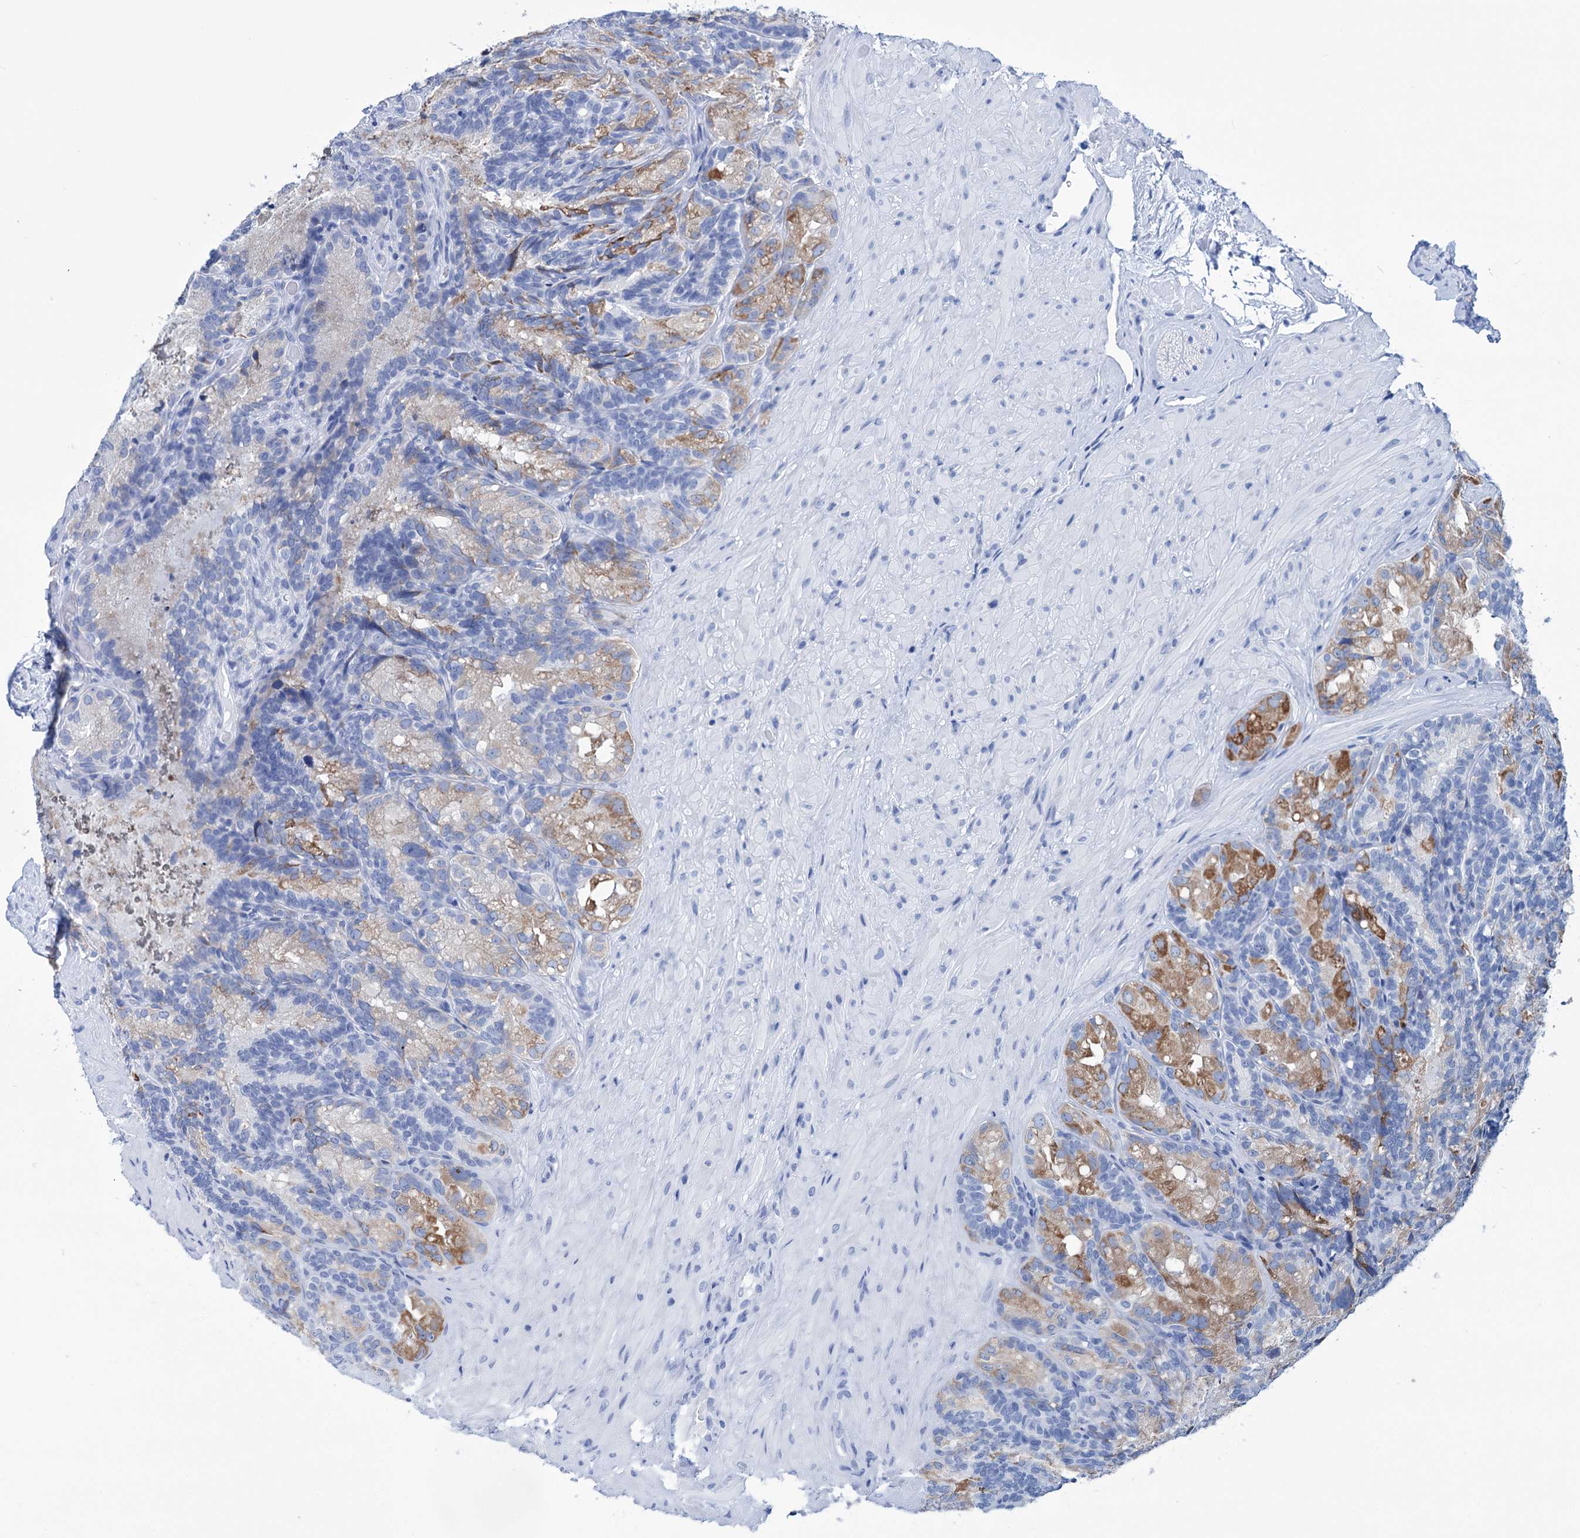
{"staining": {"intensity": "moderate", "quantity": "<25%", "location": "cytoplasmic/membranous"}, "tissue": "seminal vesicle", "cell_type": "Glandular cells", "image_type": "normal", "snomed": [{"axis": "morphology", "description": "Normal tissue, NOS"}, {"axis": "topography", "description": "Seminal veicle"}], "caption": "Immunohistochemistry (IHC) (DAB (3,3'-diaminobenzidine)) staining of normal human seminal vesicle reveals moderate cytoplasmic/membranous protein expression in about <25% of glandular cells.", "gene": "FBXW12", "patient": {"sex": "male", "age": 60}}